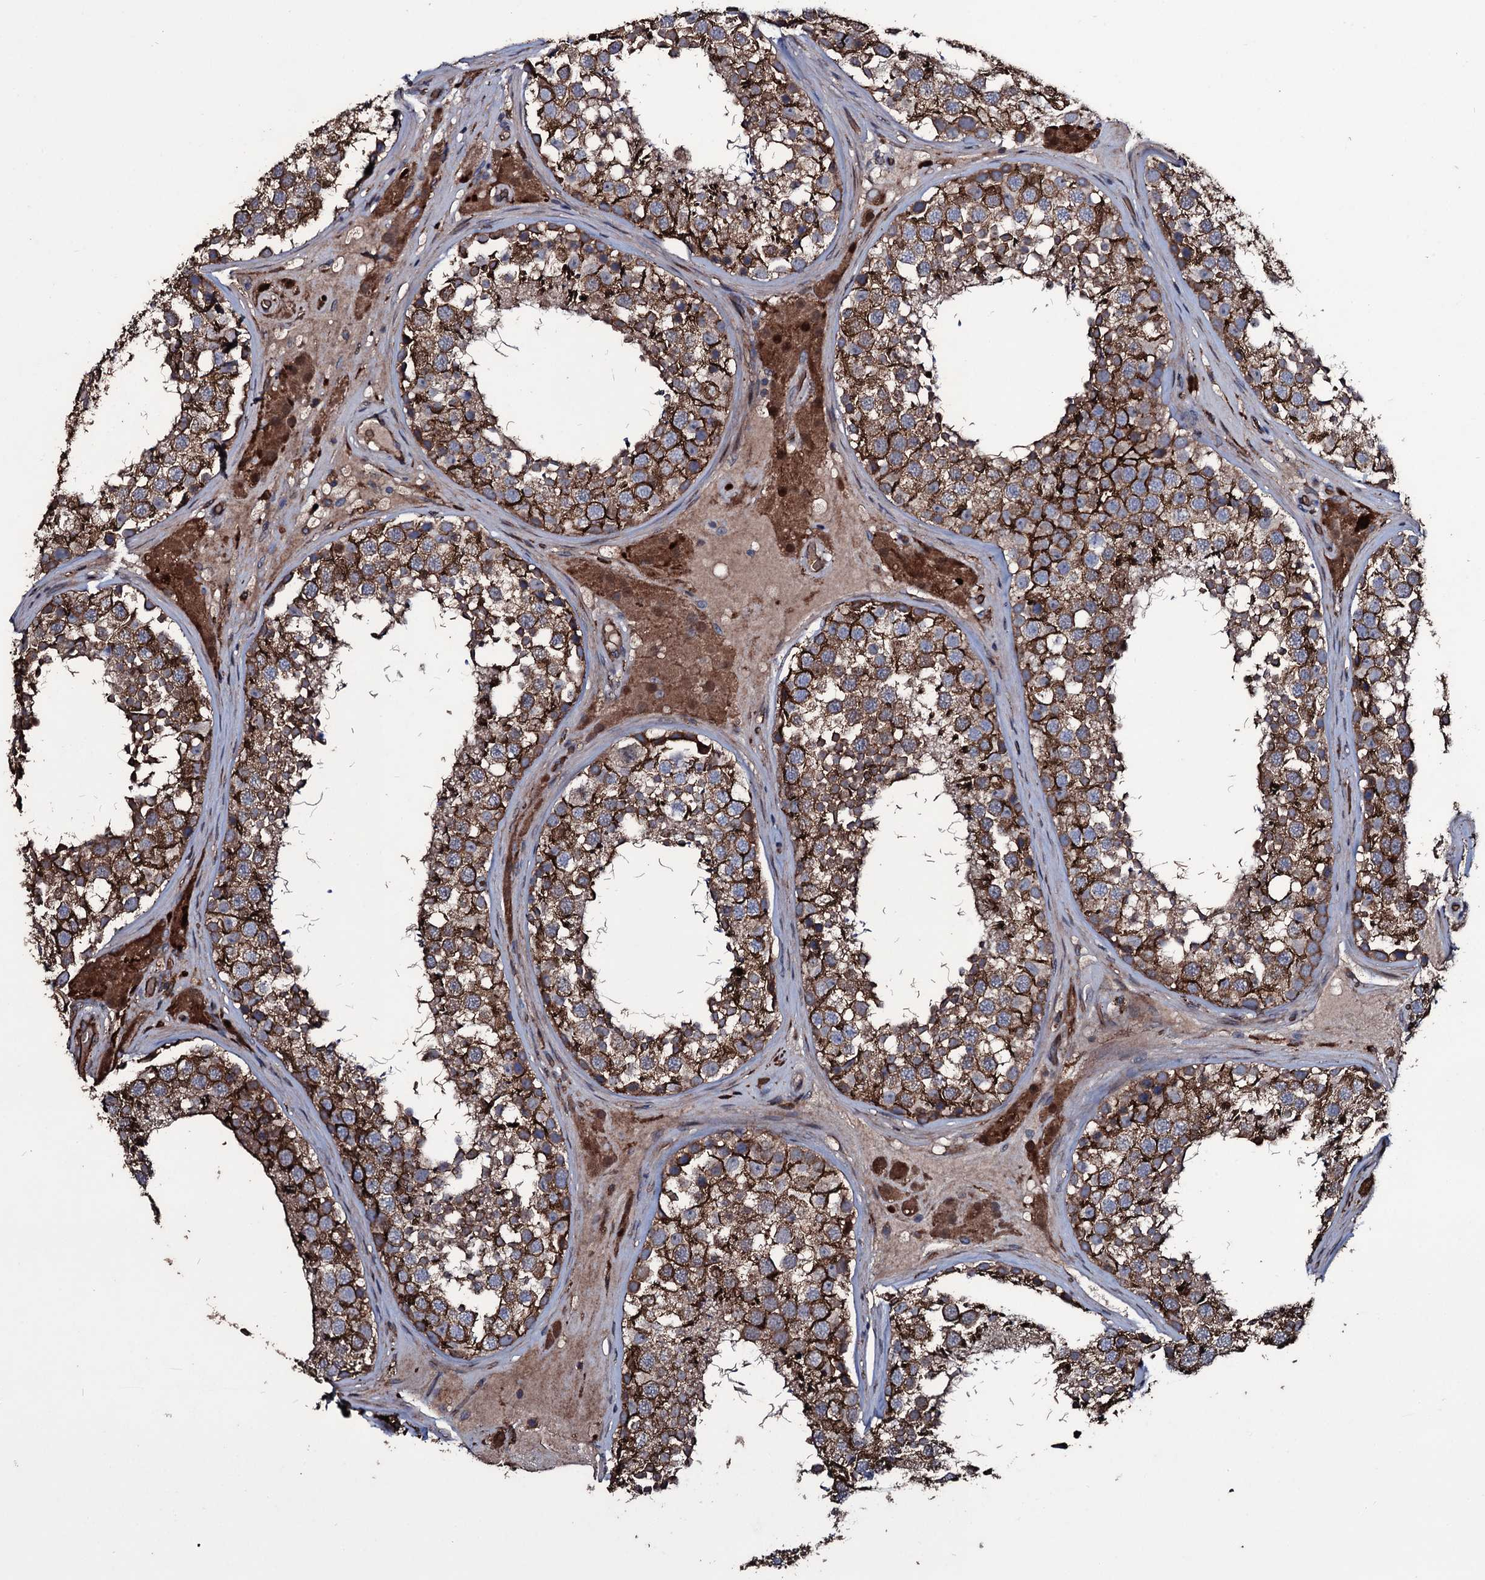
{"staining": {"intensity": "strong", "quantity": ">75%", "location": "cytoplasmic/membranous"}, "tissue": "testis", "cell_type": "Cells in seminiferous ducts", "image_type": "normal", "snomed": [{"axis": "morphology", "description": "Normal tissue, NOS"}, {"axis": "topography", "description": "Testis"}], "caption": "Immunohistochemistry staining of unremarkable testis, which shows high levels of strong cytoplasmic/membranous expression in about >75% of cells in seminiferous ducts indicating strong cytoplasmic/membranous protein staining. The staining was performed using DAB (brown) for protein detection and nuclei were counterstained in hematoxylin (blue).", "gene": "ZSWIM8", "patient": {"sex": "male", "age": 46}}